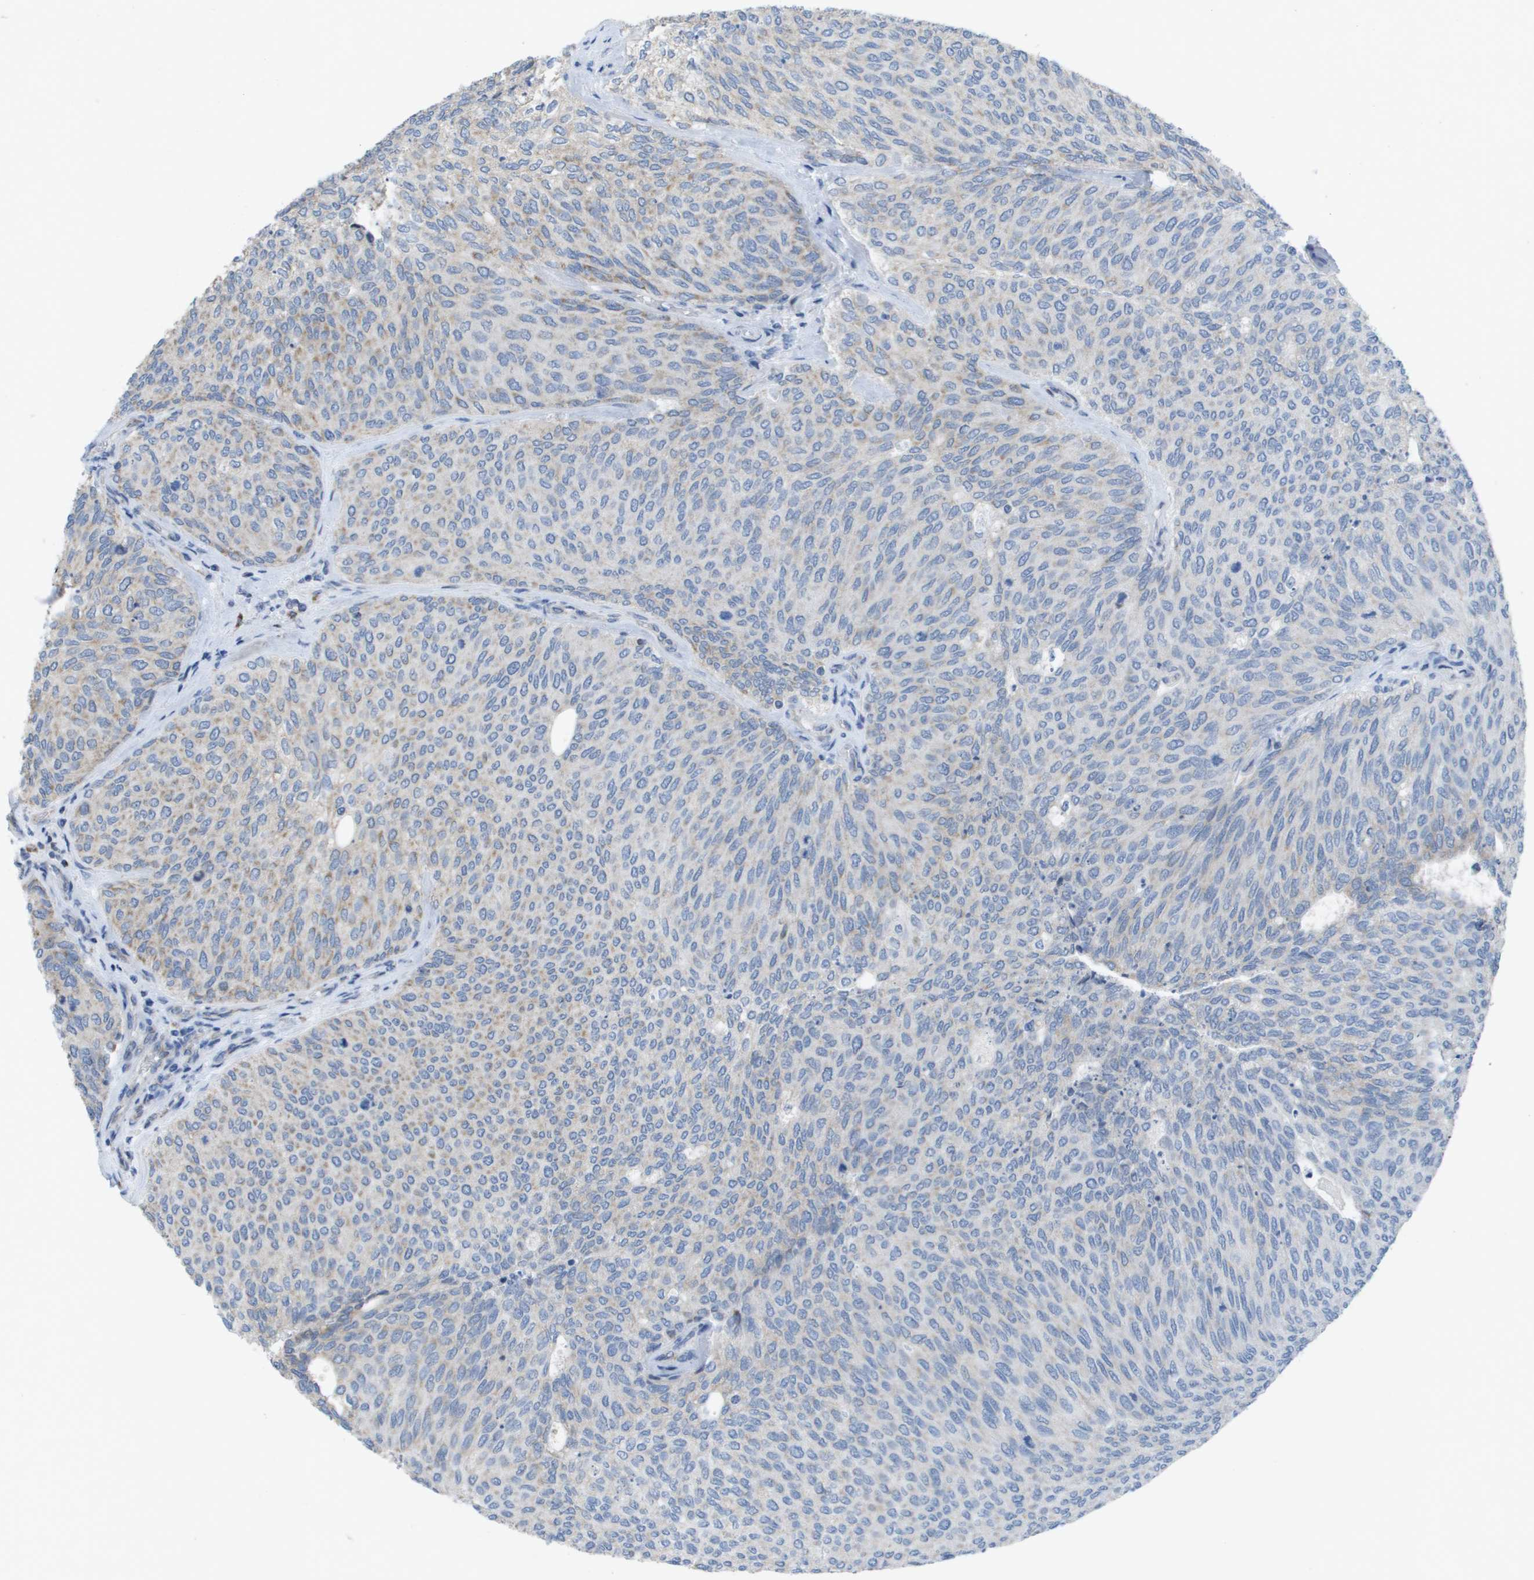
{"staining": {"intensity": "weak", "quantity": "25%-75%", "location": "cytoplasmic/membranous"}, "tissue": "urothelial cancer", "cell_type": "Tumor cells", "image_type": "cancer", "snomed": [{"axis": "morphology", "description": "Urothelial carcinoma, Low grade"}, {"axis": "topography", "description": "Urinary bladder"}], "caption": "Protein staining exhibits weak cytoplasmic/membranous positivity in approximately 25%-75% of tumor cells in urothelial carcinoma (low-grade).", "gene": "TMEM223", "patient": {"sex": "female", "age": 79}}